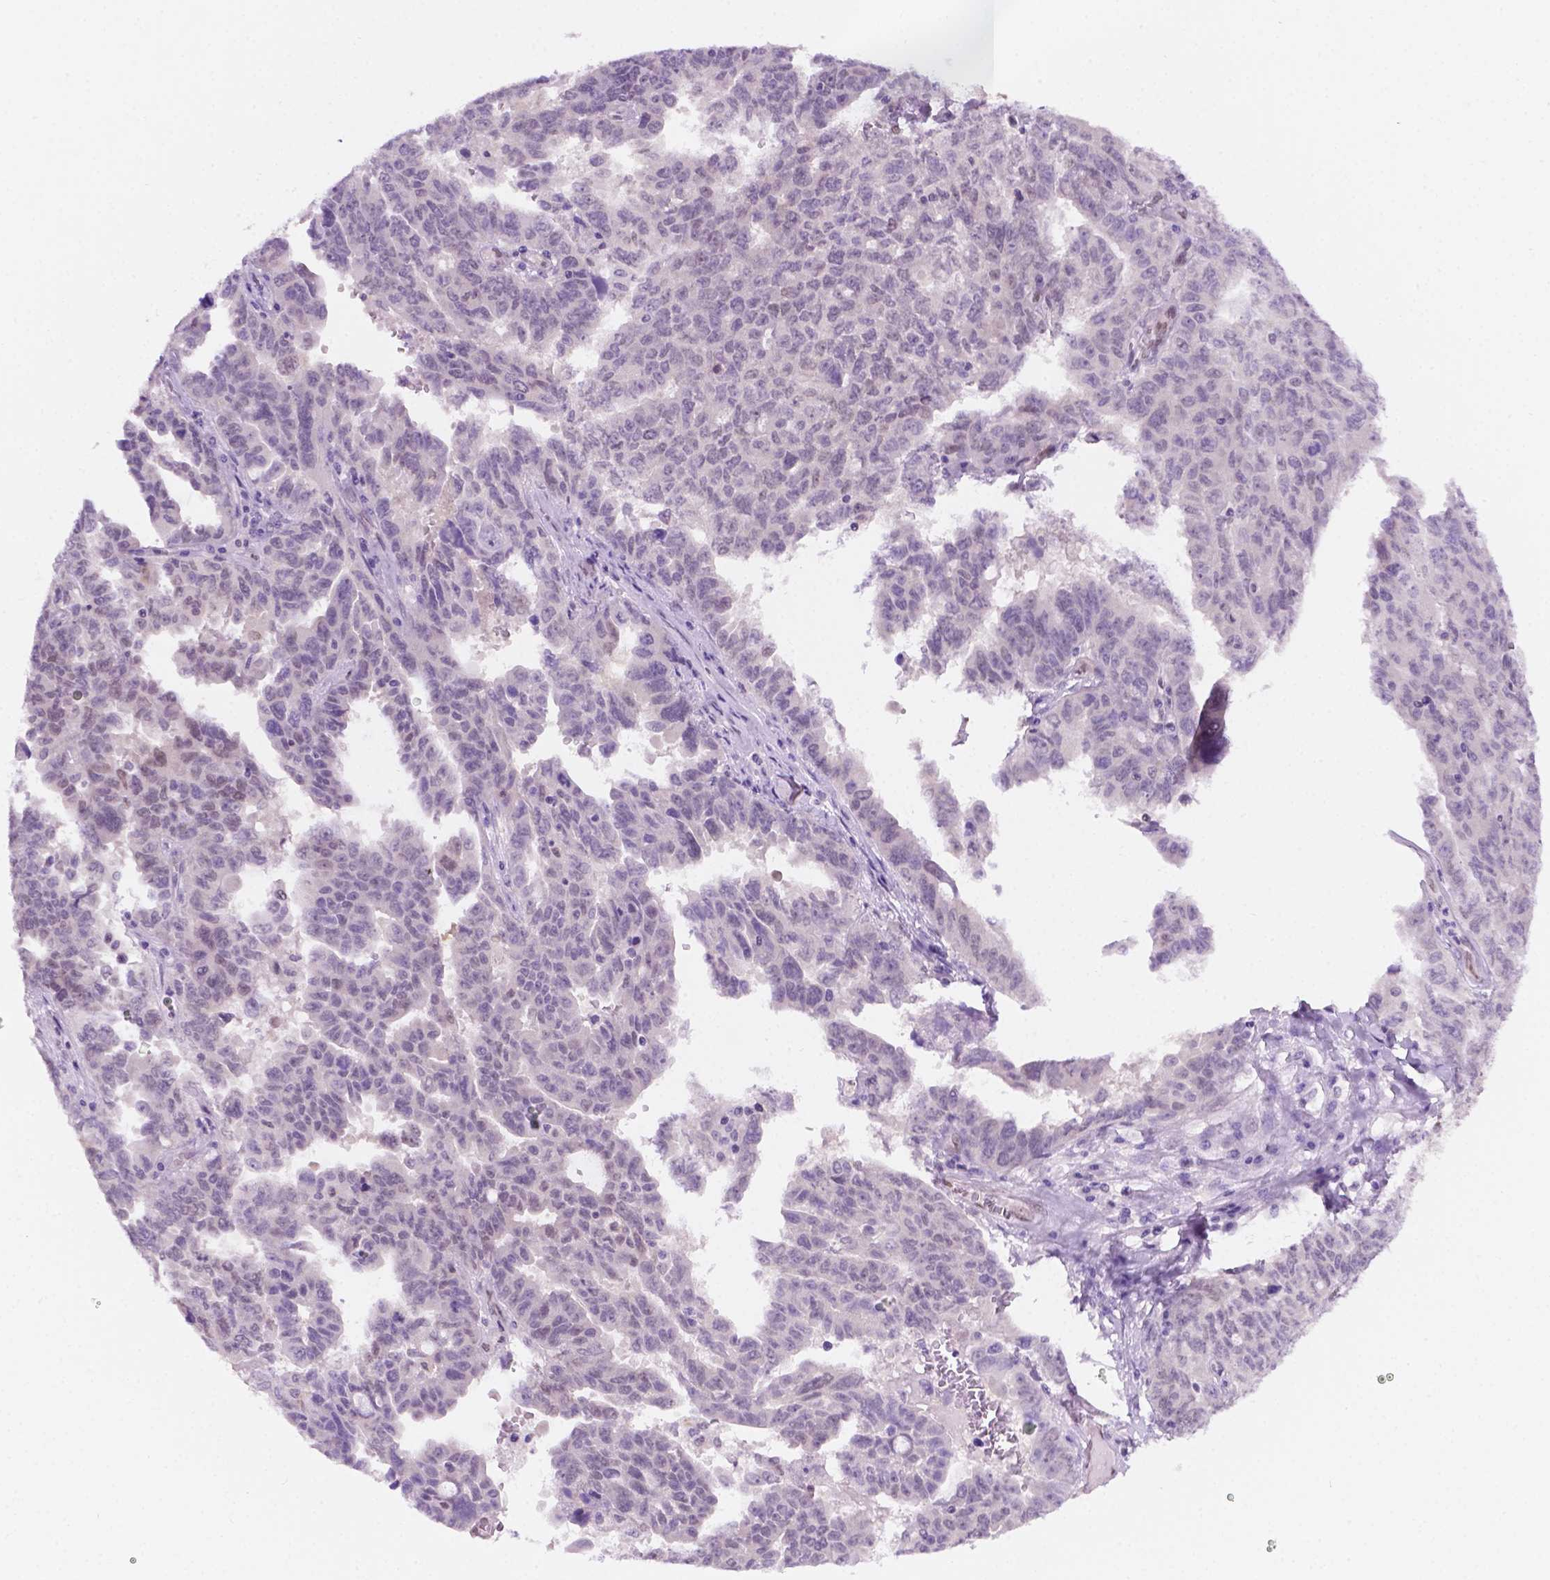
{"staining": {"intensity": "negative", "quantity": "none", "location": "none"}, "tissue": "ovarian cancer", "cell_type": "Tumor cells", "image_type": "cancer", "snomed": [{"axis": "morphology", "description": "Adenocarcinoma, NOS"}, {"axis": "morphology", "description": "Carcinoma, endometroid"}, {"axis": "topography", "description": "Ovary"}], "caption": "This image is of ovarian endometroid carcinoma stained with immunohistochemistry to label a protein in brown with the nuclei are counter-stained blue. There is no staining in tumor cells.", "gene": "ERF", "patient": {"sex": "female", "age": 72}}